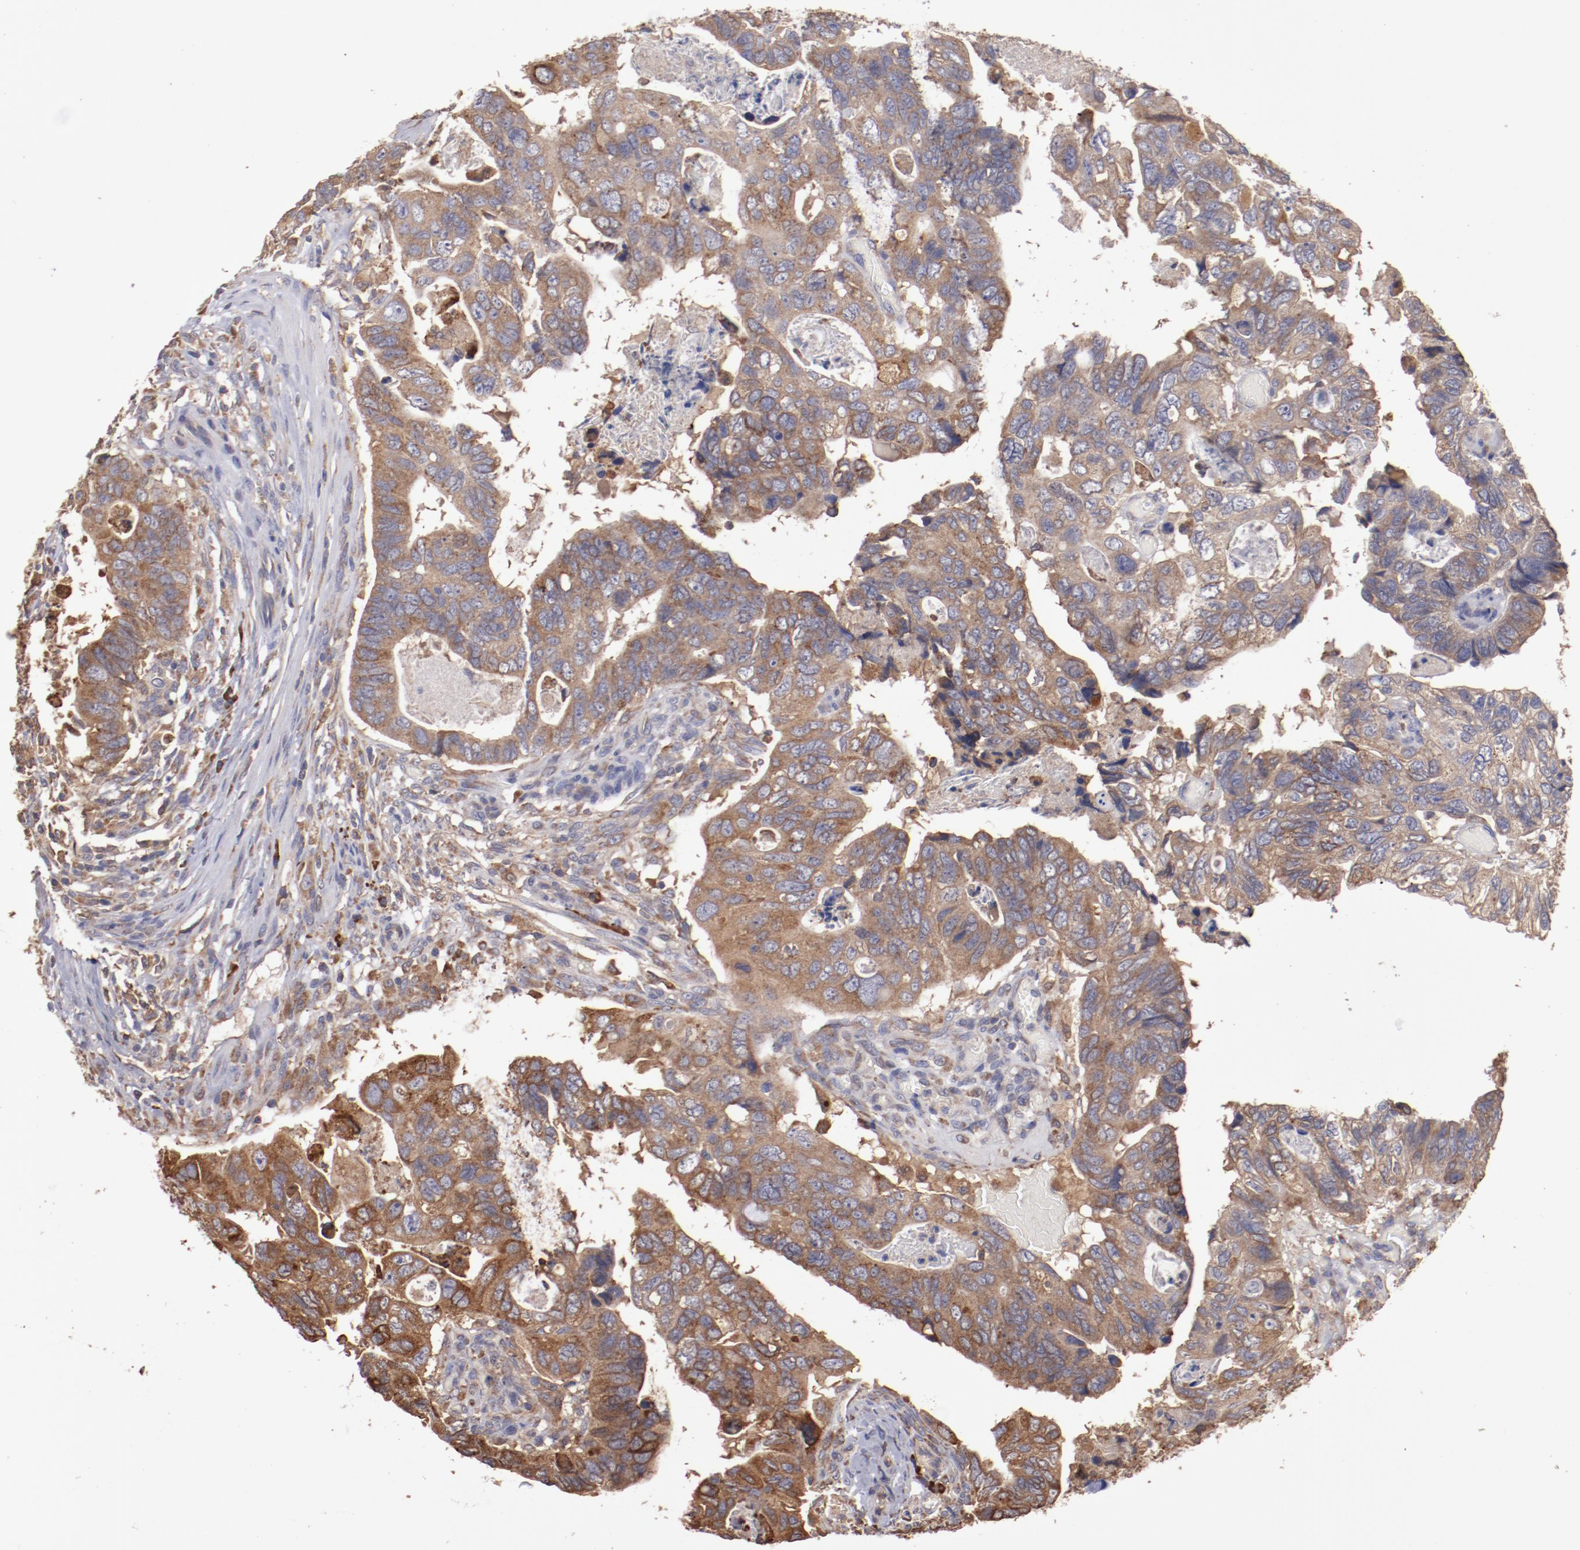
{"staining": {"intensity": "moderate", "quantity": ">75%", "location": "cytoplasmic/membranous"}, "tissue": "colorectal cancer", "cell_type": "Tumor cells", "image_type": "cancer", "snomed": [{"axis": "morphology", "description": "Adenocarcinoma, NOS"}, {"axis": "topography", "description": "Rectum"}], "caption": "Human colorectal cancer stained for a protein (brown) exhibits moderate cytoplasmic/membranous positive expression in approximately >75% of tumor cells.", "gene": "NFKBIE", "patient": {"sex": "male", "age": 53}}